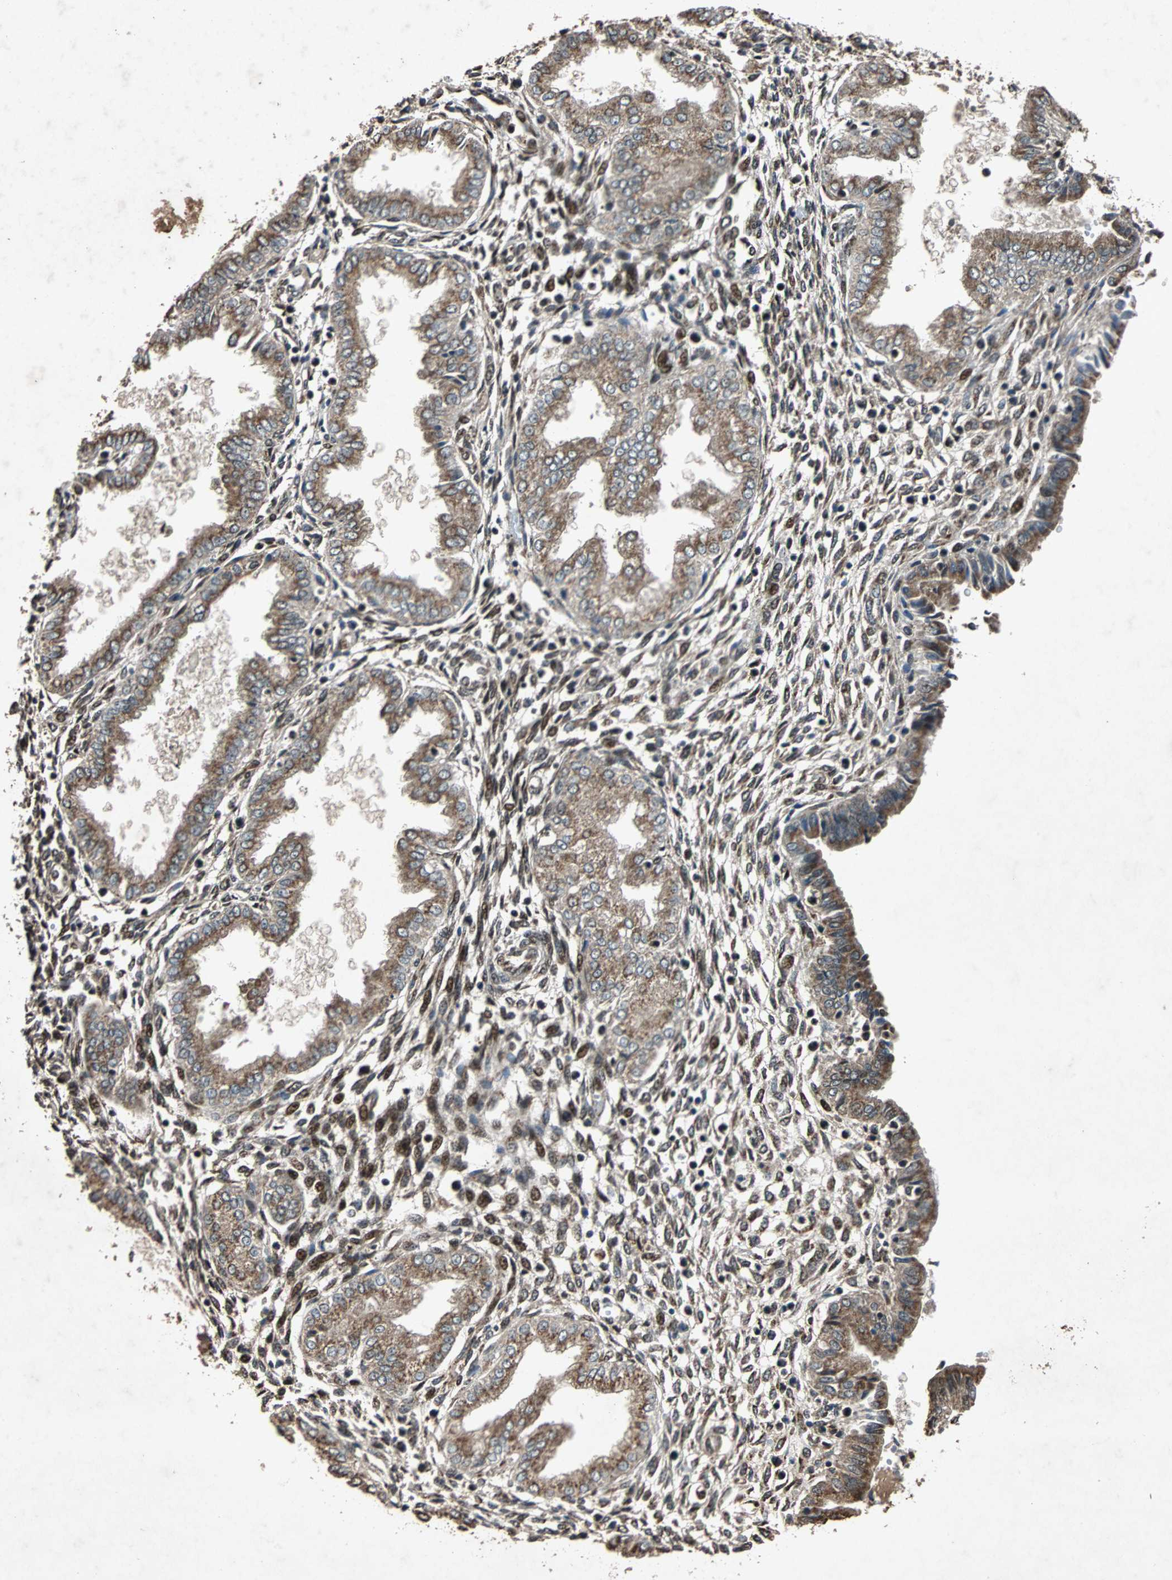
{"staining": {"intensity": "moderate", "quantity": "25%-75%", "location": "cytoplasmic/membranous,nuclear"}, "tissue": "endometrium", "cell_type": "Cells in endometrial stroma", "image_type": "normal", "snomed": [{"axis": "morphology", "description": "Normal tissue, NOS"}, {"axis": "topography", "description": "Endometrium"}], "caption": "Protein staining shows moderate cytoplasmic/membranous,nuclear expression in about 25%-75% of cells in endometrial stroma in benign endometrium. The staining was performed using DAB (3,3'-diaminobenzidine), with brown indicating positive protein expression. Nuclei are stained blue with hematoxylin.", "gene": "USP31", "patient": {"sex": "female", "age": 33}}